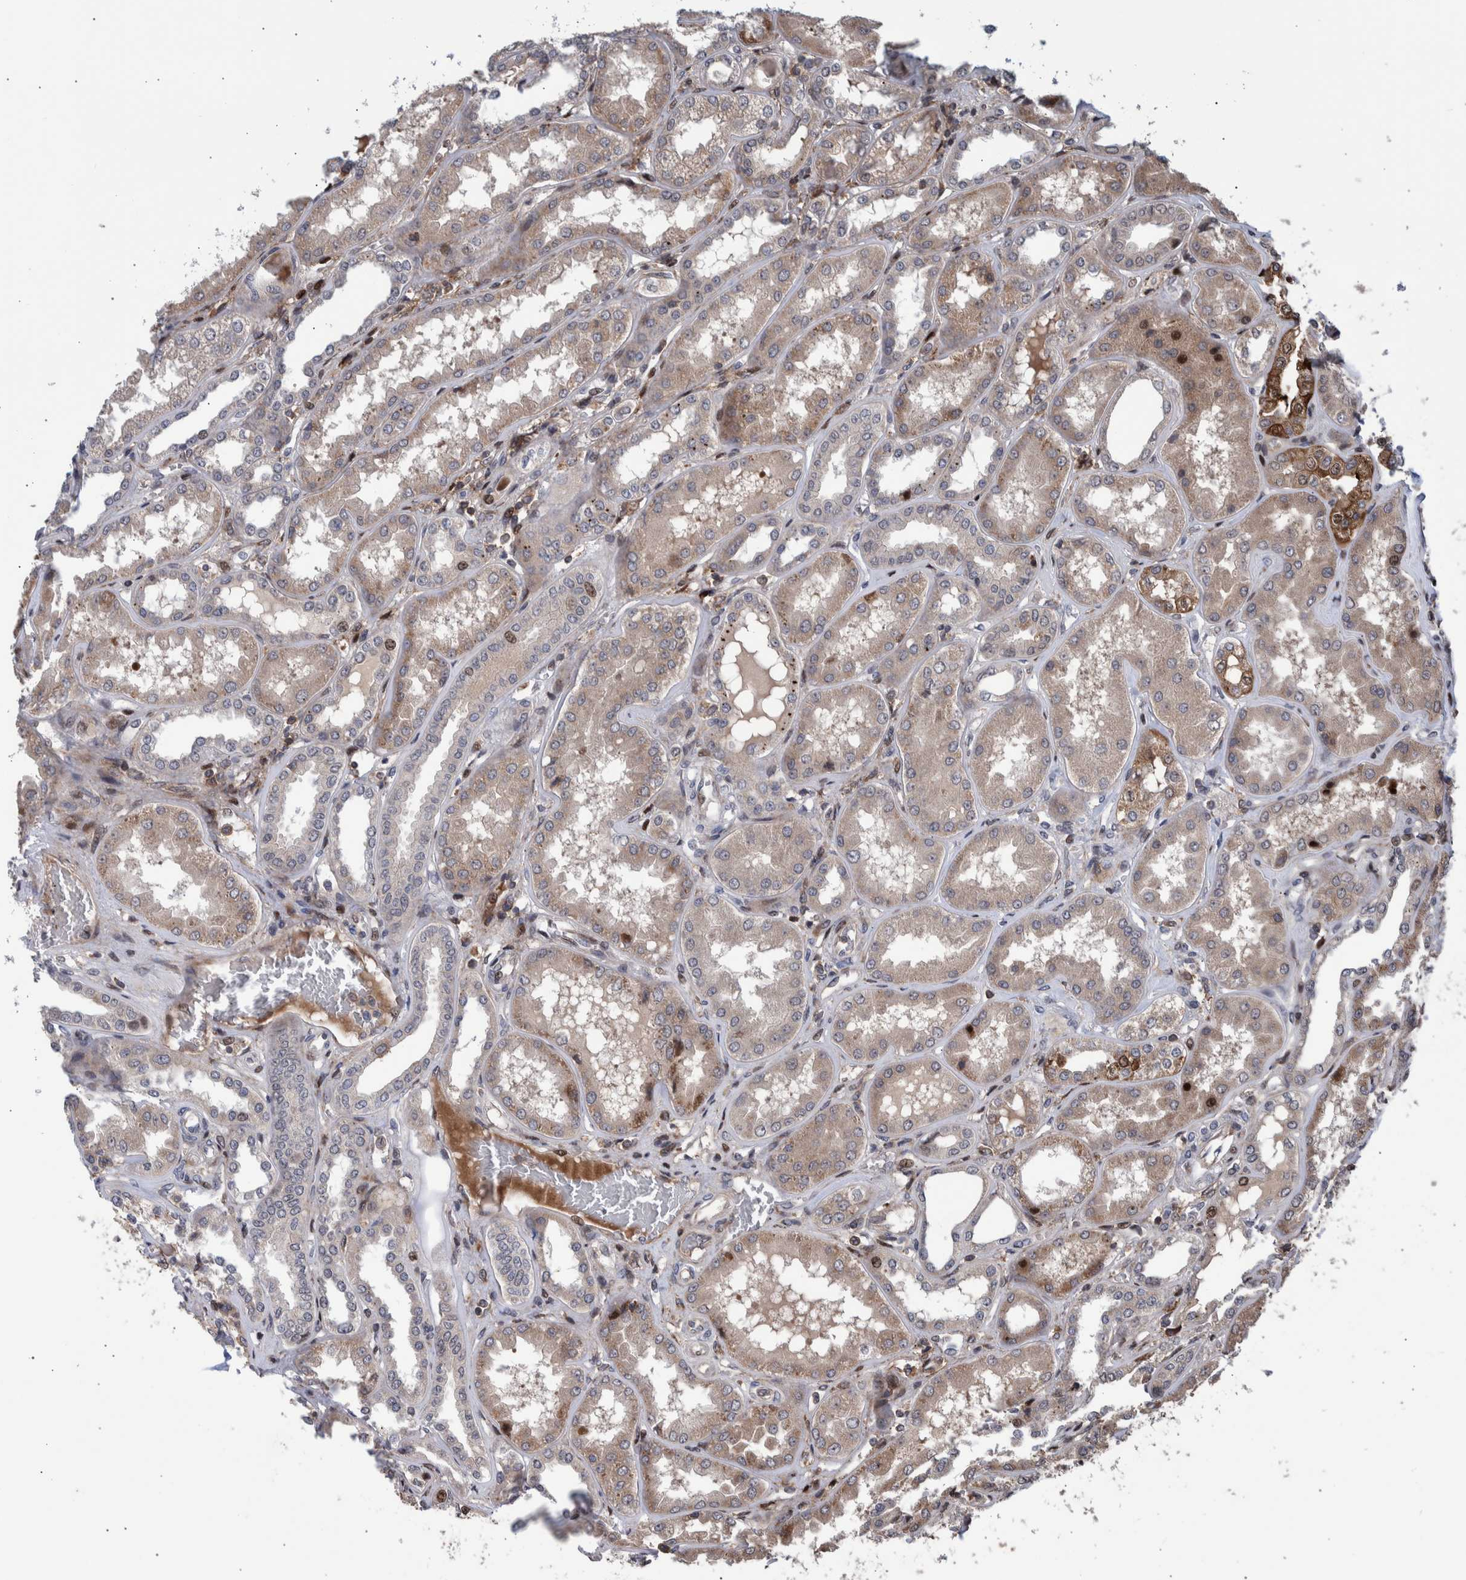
{"staining": {"intensity": "moderate", "quantity": ">75%", "location": "cytoplasmic/membranous,nuclear"}, "tissue": "kidney", "cell_type": "Cells in glomeruli", "image_type": "normal", "snomed": [{"axis": "morphology", "description": "Normal tissue, NOS"}, {"axis": "topography", "description": "Kidney"}], "caption": "This image demonstrates normal kidney stained with immunohistochemistry to label a protein in brown. The cytoplasmic/membranous,nuclear of cells in glomeruli show moderate positivity for the protein. Nuclei are counter-stained blue.", "gene": "SHISA6", "patient": {"sex": "female", "age": 56}}